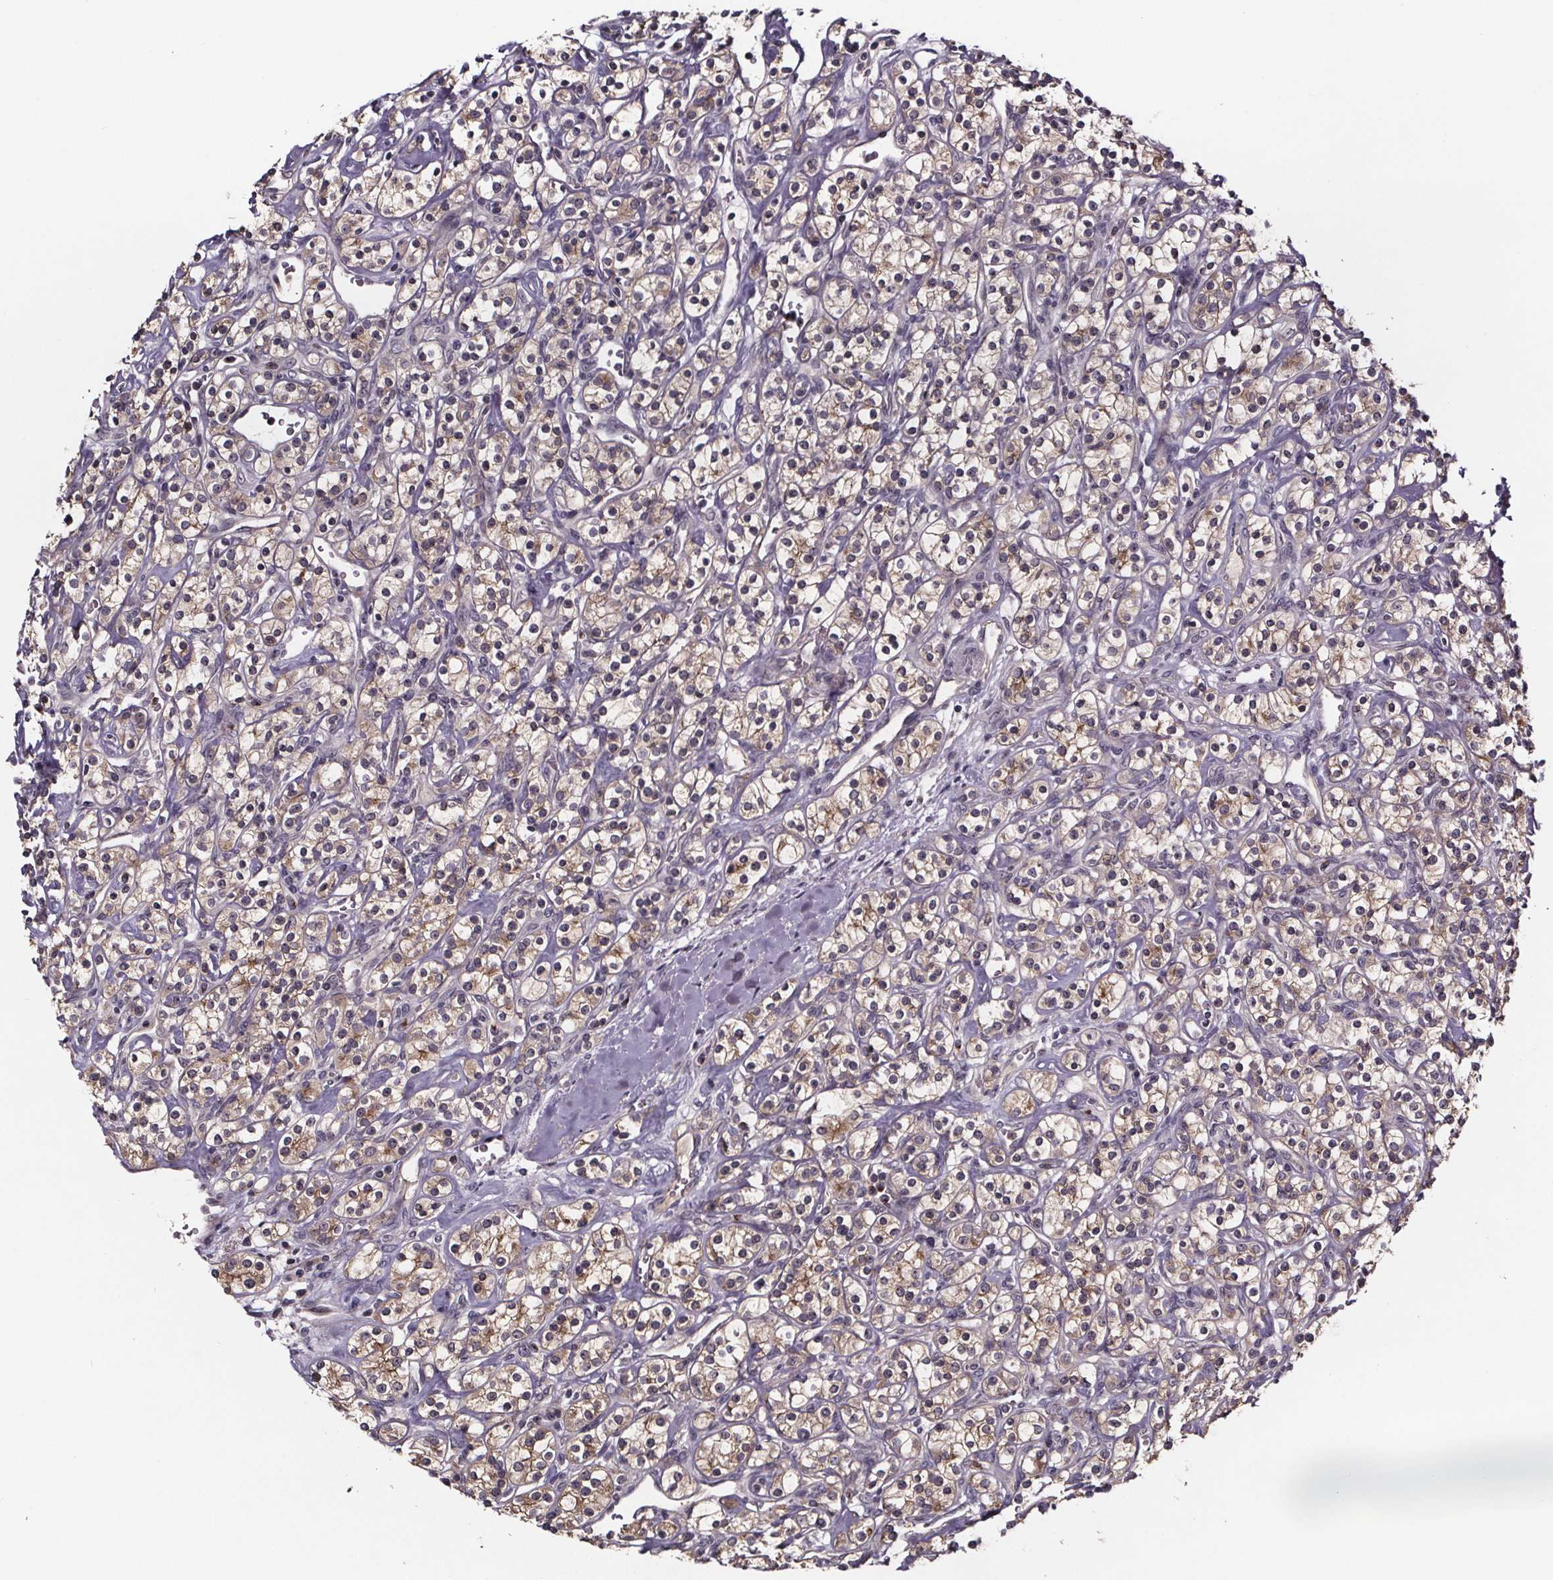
{"staining": {"intensity": "moderate", "quantity": "25%-75%", "location": "cytoplasmic/membranous"}, "tissue": "renal cancer", "cell_type": "Tumor cells", "image_type": "cancer", "snomed": [{"axis": "morphology", "description": "Adenocarcinoma, NOS"}, {"axis": "topography", "description": "Kidney"}], "caption": "IHC of human adenocarcinoma (renal) displays medium levels of moderate cytoplasmic/membranous positivity in approximately 25%-75% of tumor cells.", "gene": "SMIM1", "patient": {"sex": "male", "age": 77}}